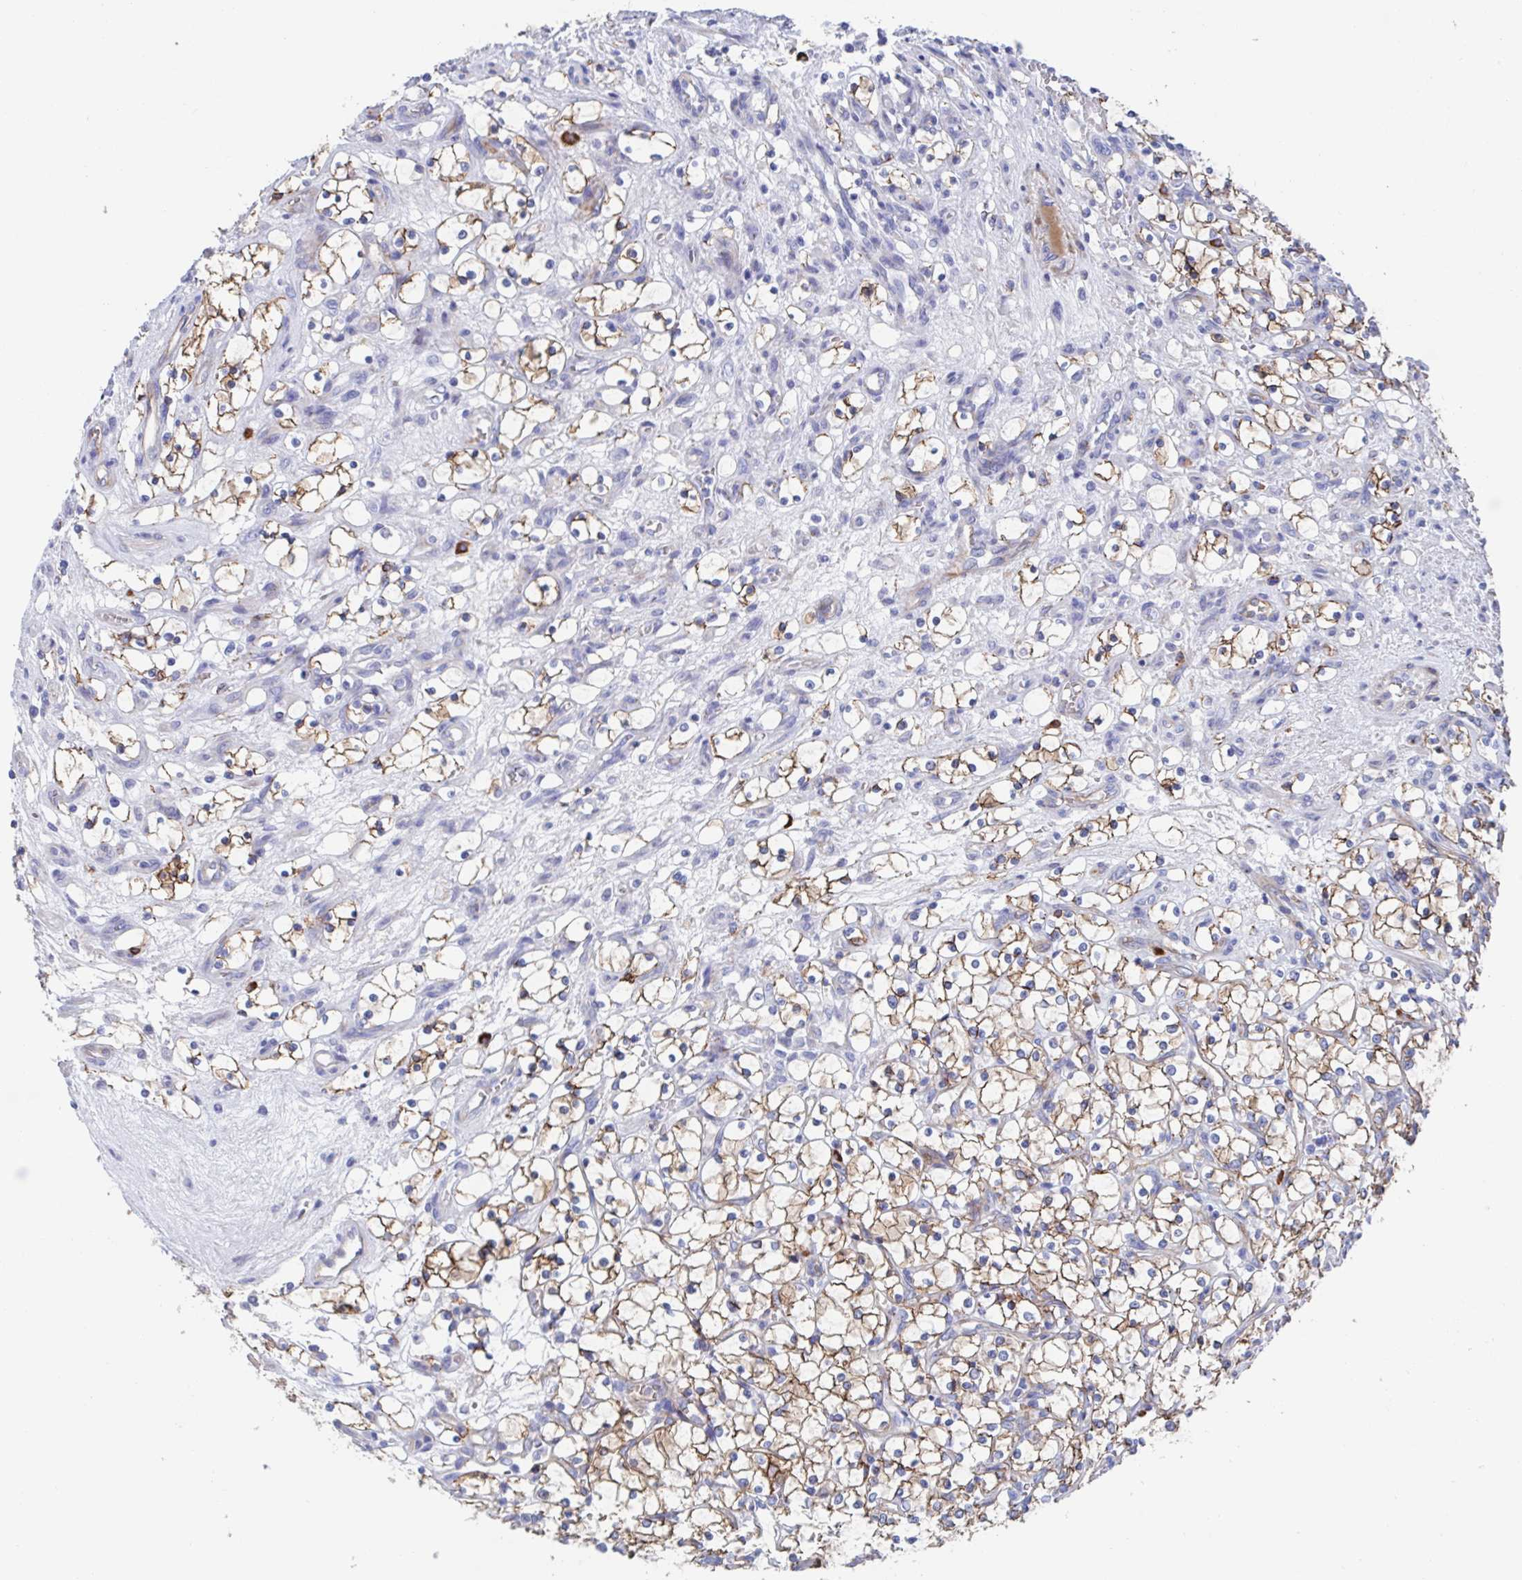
{"staining": {"intensity": "moderate", "quantity": ">75%", "location": "cytoplasmic/membranous"}, "tissue": "renal cancer", "cell_type": "Tumor cells", "image_type": "cancer", "snomed": [{"axis": "morphology", "description": "Adenocarcinoma, NOS"}, {"axis": "topography", "description": "Kidney"}], "caption": "High-power microscopy captured an IHC histopathology image of renal adenocarcinoma, revealing moderate cytoplasmic/membranous staining in about >75% of tumor cells.", "gene": "CDH2", "patient": {"sex": "female", "age": 69}}